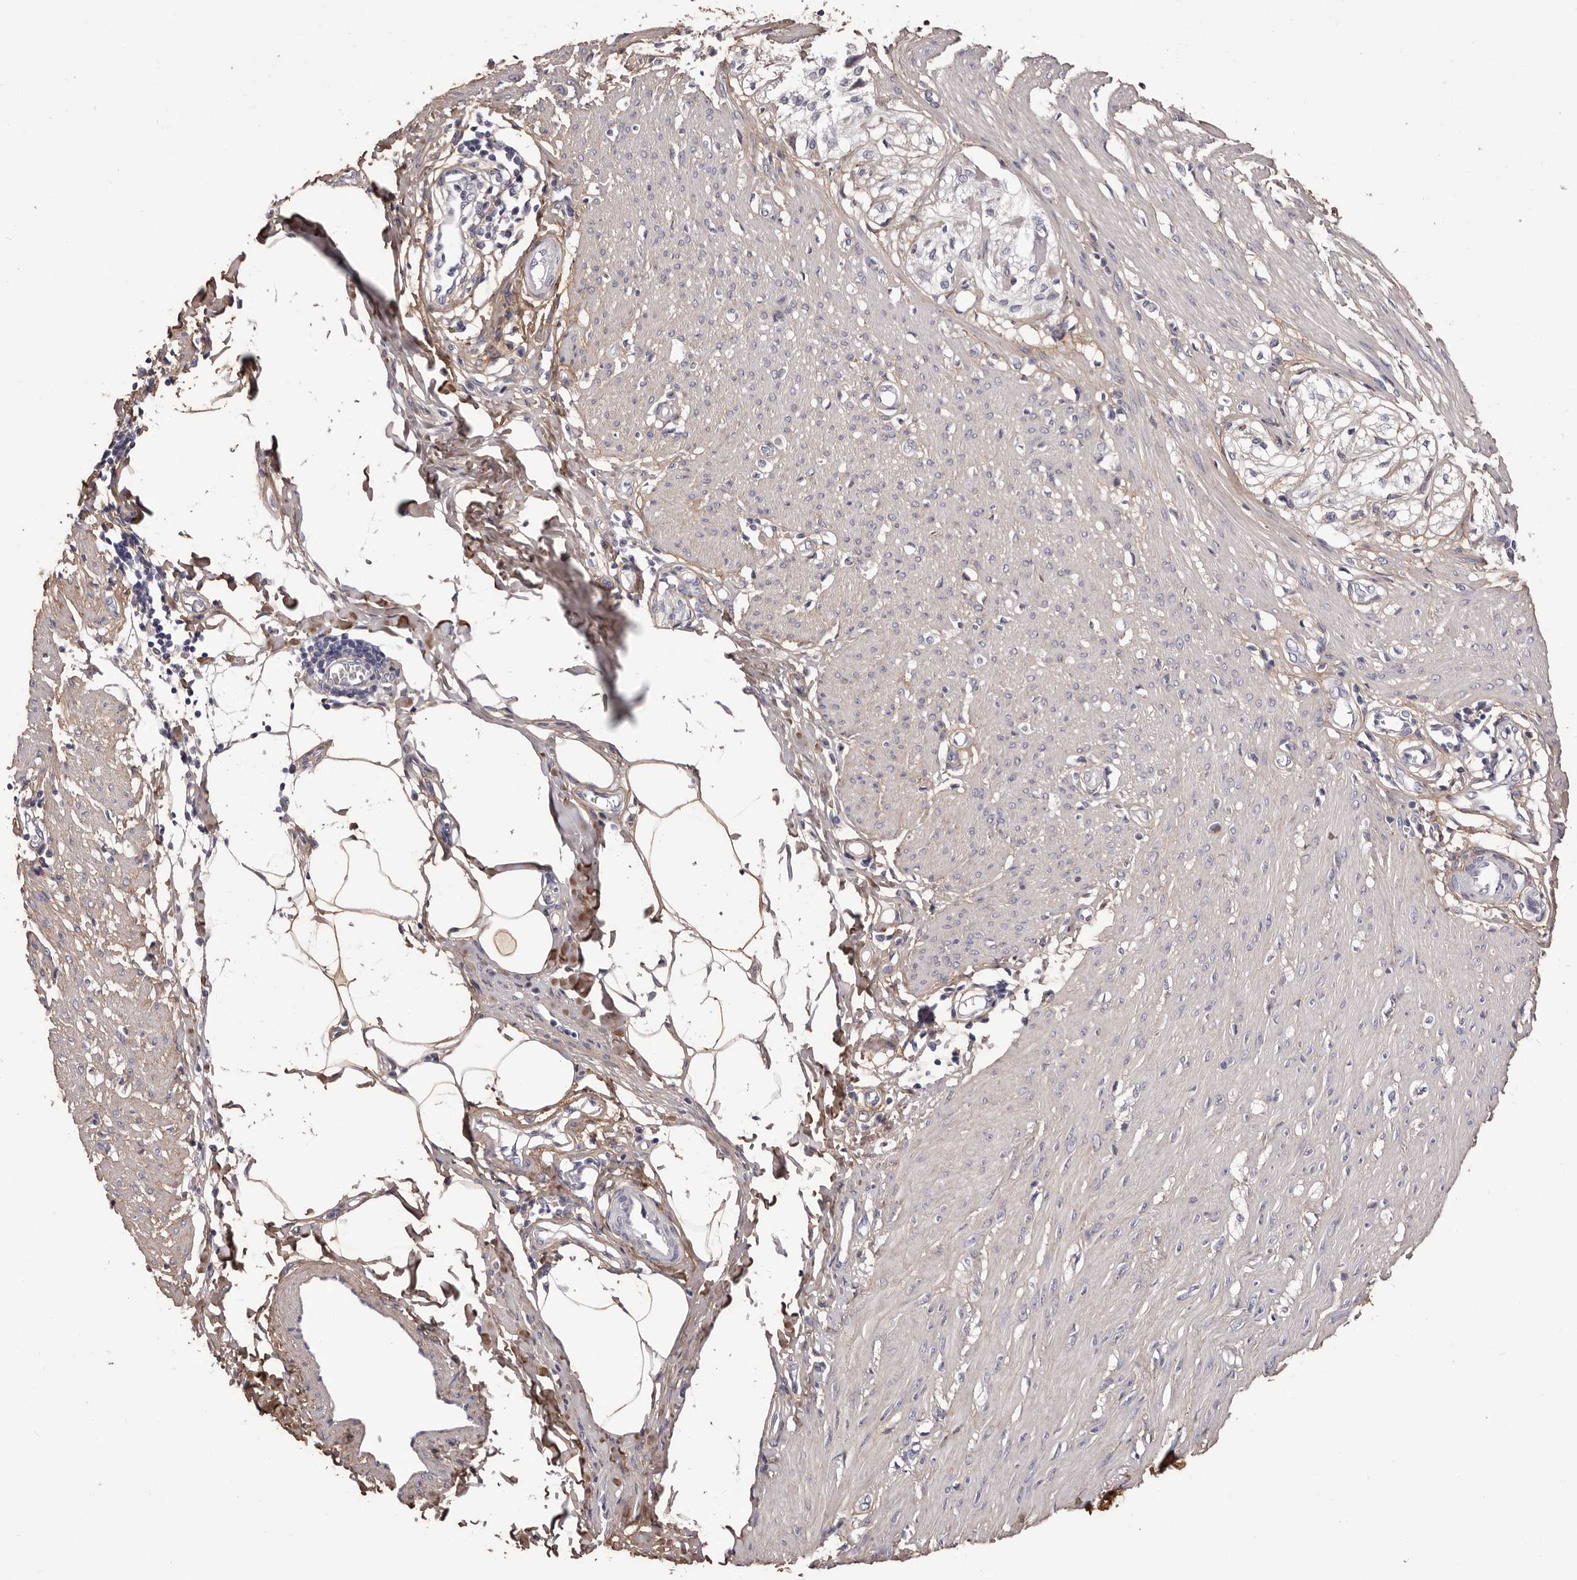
{"staining": {"intensity": "negative", "quantity": "none", "location": "none"}, "tissue": "smooth muscle", "cell_type": "Smooth muscle cells", "image_type": "normal", "snomed": [{"axis": "morphology", "description": "Normal tissue, NOS"}, {"axis": "morphology", "description": "Adenocarcinoma, NOS"}, {"axis": "topography", "description": "Colon"}, {"axis": "topography", "description": "Peripheral nerve tissue"}], "caption": "DAB (3,3'-diaminobenzidine) immunohistochemical staining of normal smooth muscle shows no significant expression in smooth muscle cells.", "gene": "COL6A1", "patient": {"sex": "male", "age": 14}}